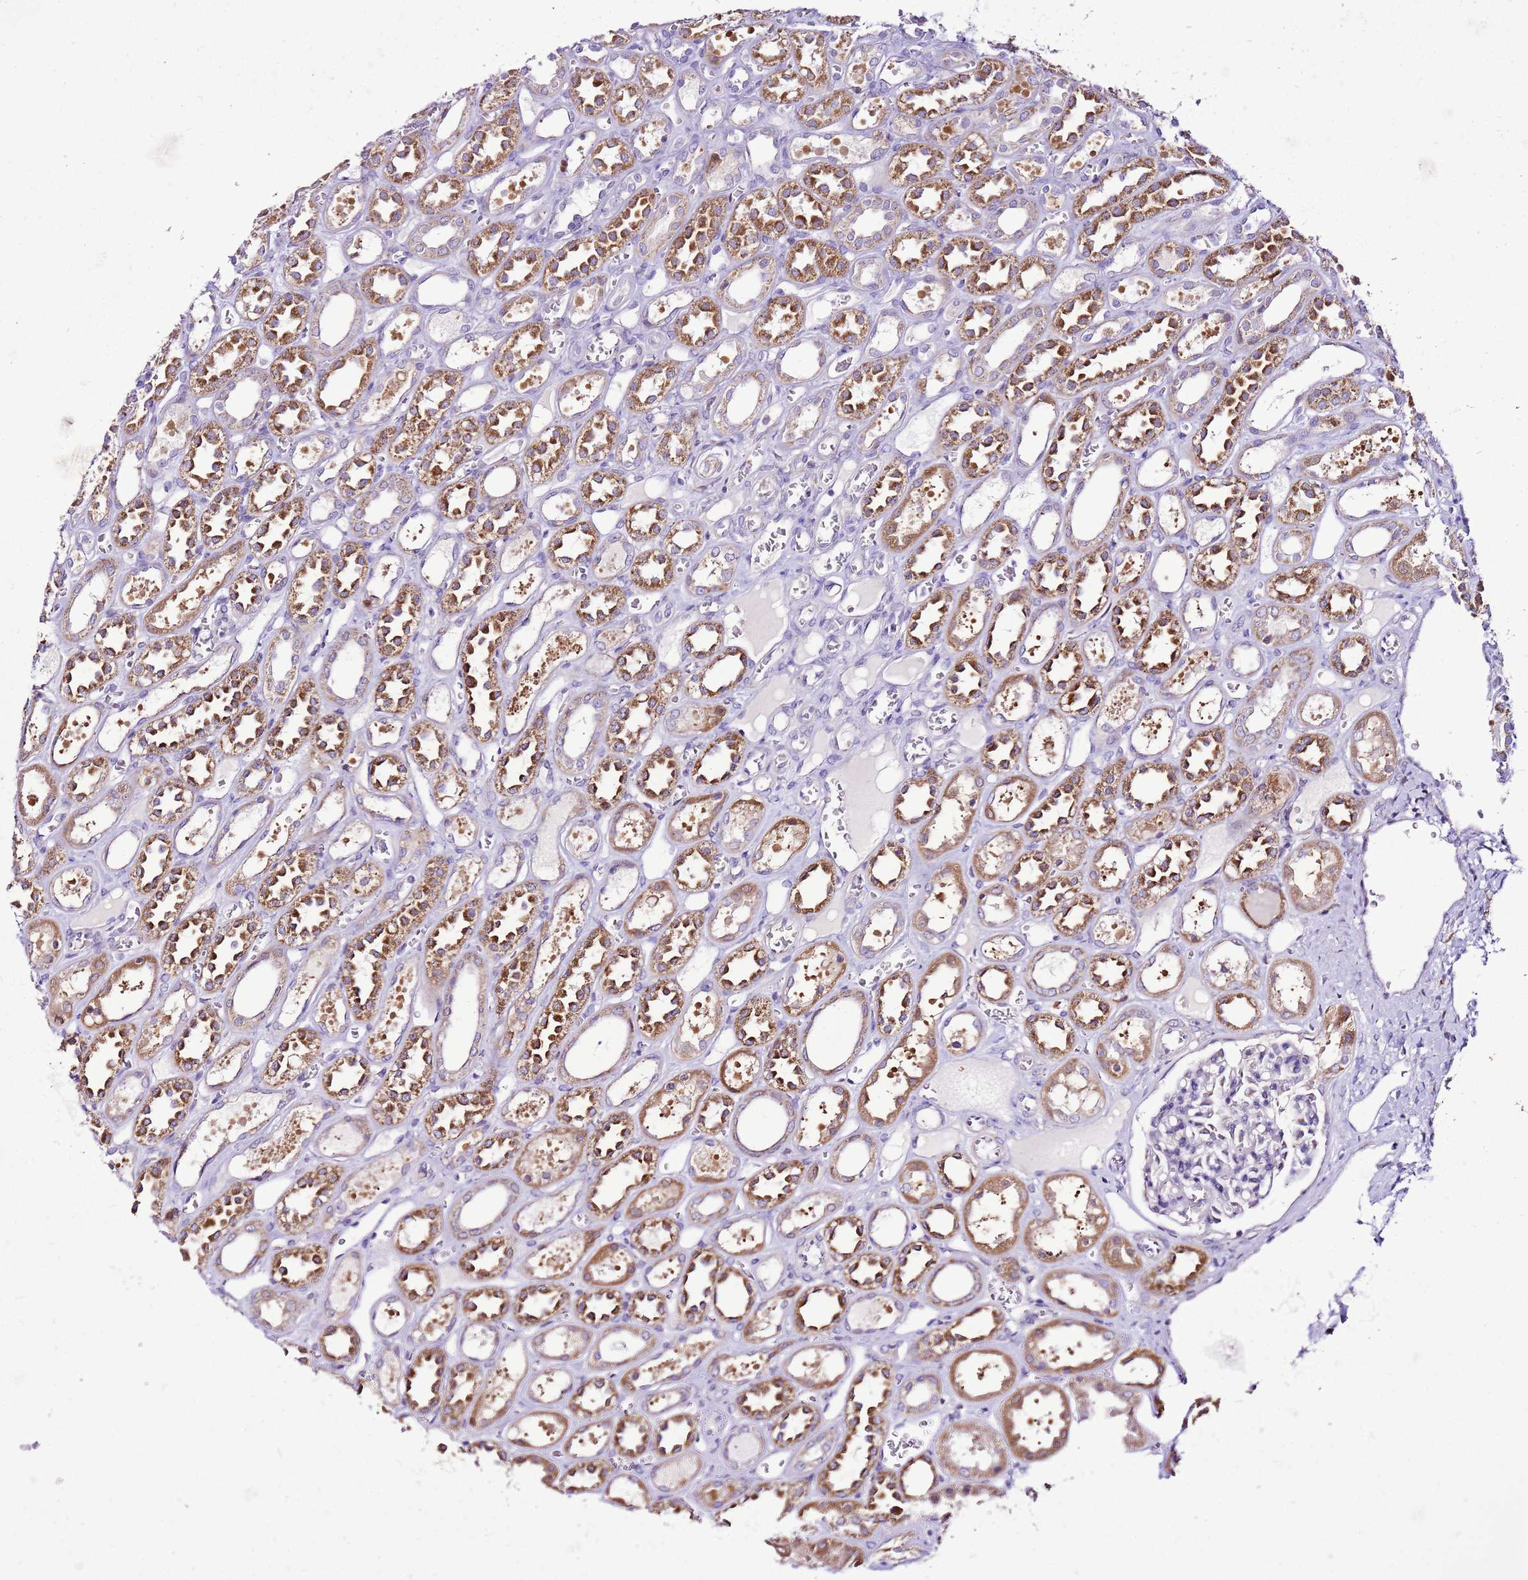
{"staining": {"intensity": "negative", "quantity": "none", "location": "none"}, "tissue": "kidney", "cell_type": "Cells in glomeruli", "image_type": "normal", "snomed": [{"axis": "morphology", "description": "Normal tissue, NOS"}, {"axis": "topography", "description": "Kidney"}], "caption": "A high-resolution micrograph shows immunohistochemistry (IHC) staining of benign kidney, which exhibits no significant positivity in cells in glomeruli. The staining was performed using DAB to visualize the protein expression in brown, while the nuclei were stained in blue with hematoxylin (Magnification: 20x).", "gene": "MRPL36", "patient": {"sex": "female", "age": 41}}